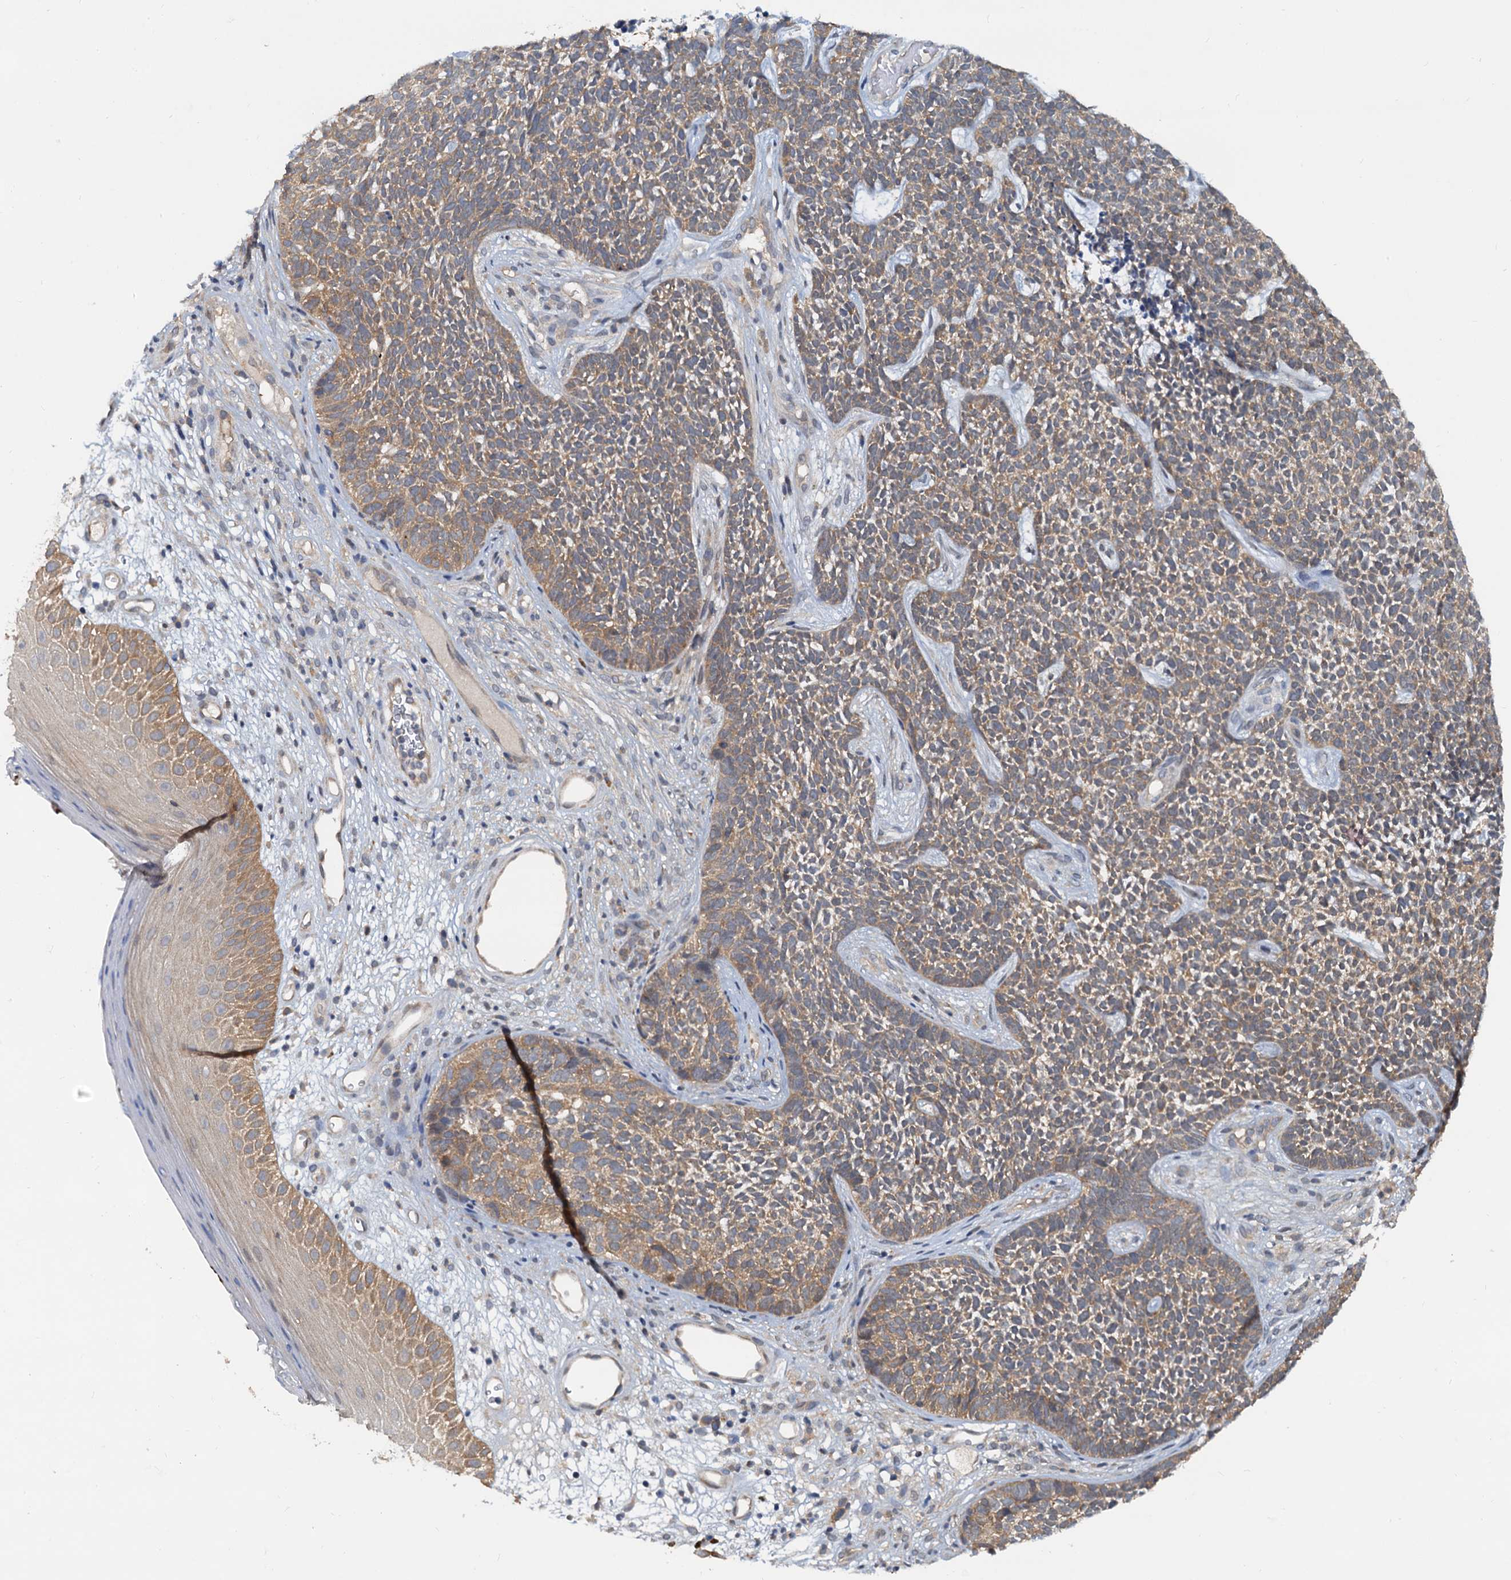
{"staining": {"intensity": "moderate", "quantity": ">75%", "location": "cytoplasmic/membranous"}, "tissue": "skin cancer", "cell_type": "Tumor cells", "image_type": "cancer", "snomed": [{"axis": "morphology", "description": "Basal cell carcinoma"}, {"axis": "topography", "description": "Skin"}], "caption": "An image showing moderate cytoplasmic/membranous positivity in about >75% of tumor cells in skin cancer, as visualized by brown immunohistochemical staining.", "gene": "PTGES3", "patient": {"sex": "female", "age": 84}}